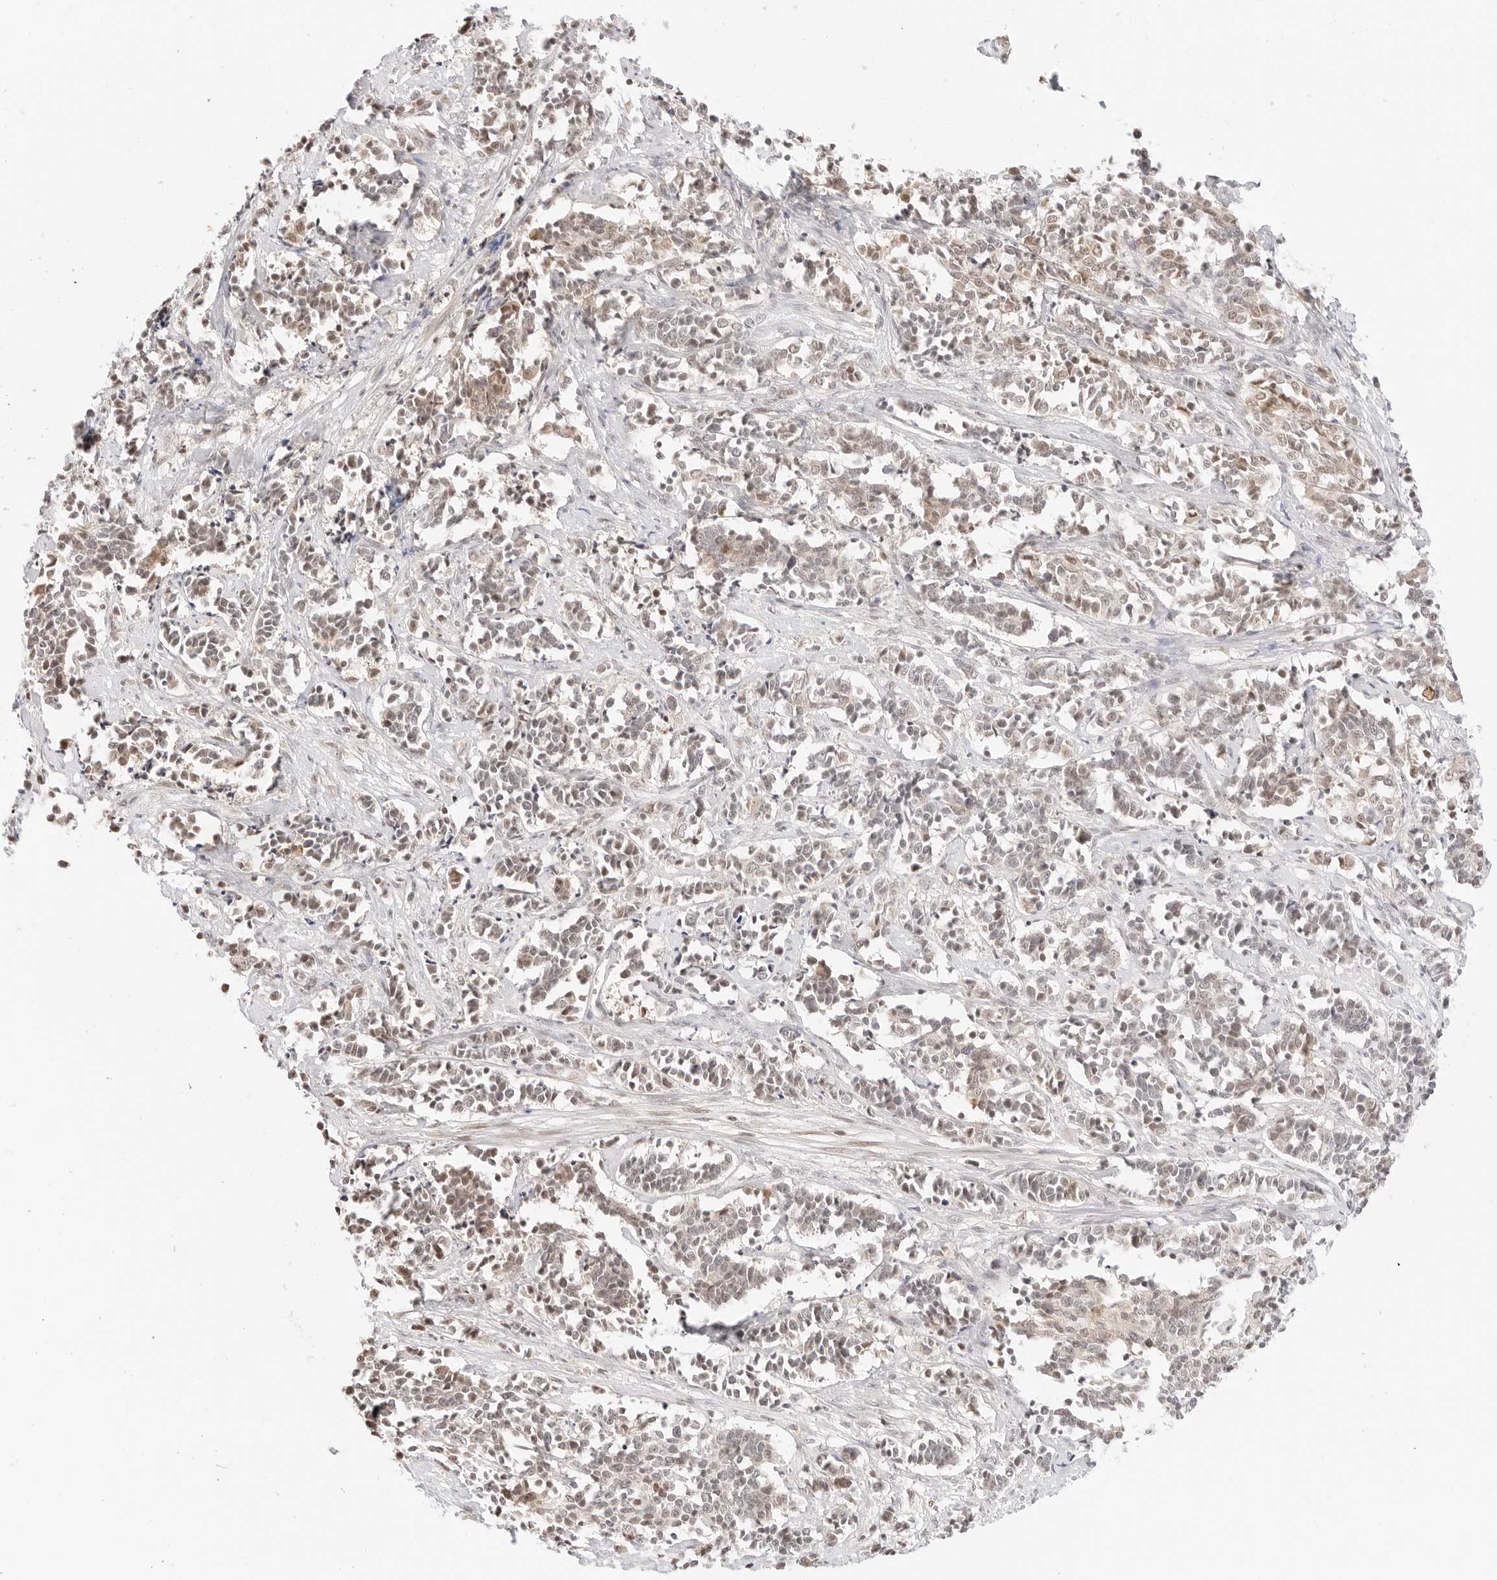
{"staining": {"intensity": "weak", "quantity": "<25%", "location": "nuclear"}, "tissue": "cervical cancer", "cell_type": "Tumor cells", "image_type": "cancer", "snomed": [{"axis": "morphology", "description": "Normal tissue, NOS"}, {"axis": "morphology", "description": "Squamous cell carcinoma, NOS"}, {"axis": "topography", "description": "Cervix"}], "caption": "Tumor cells are negative for brown protein staining in cervical cancer. (DAB immunohistochemistry (IHC) with hematoxylin counter stain).", "gene": "RPS6KL1", "patient": {"sex": "female", "age": 35}}